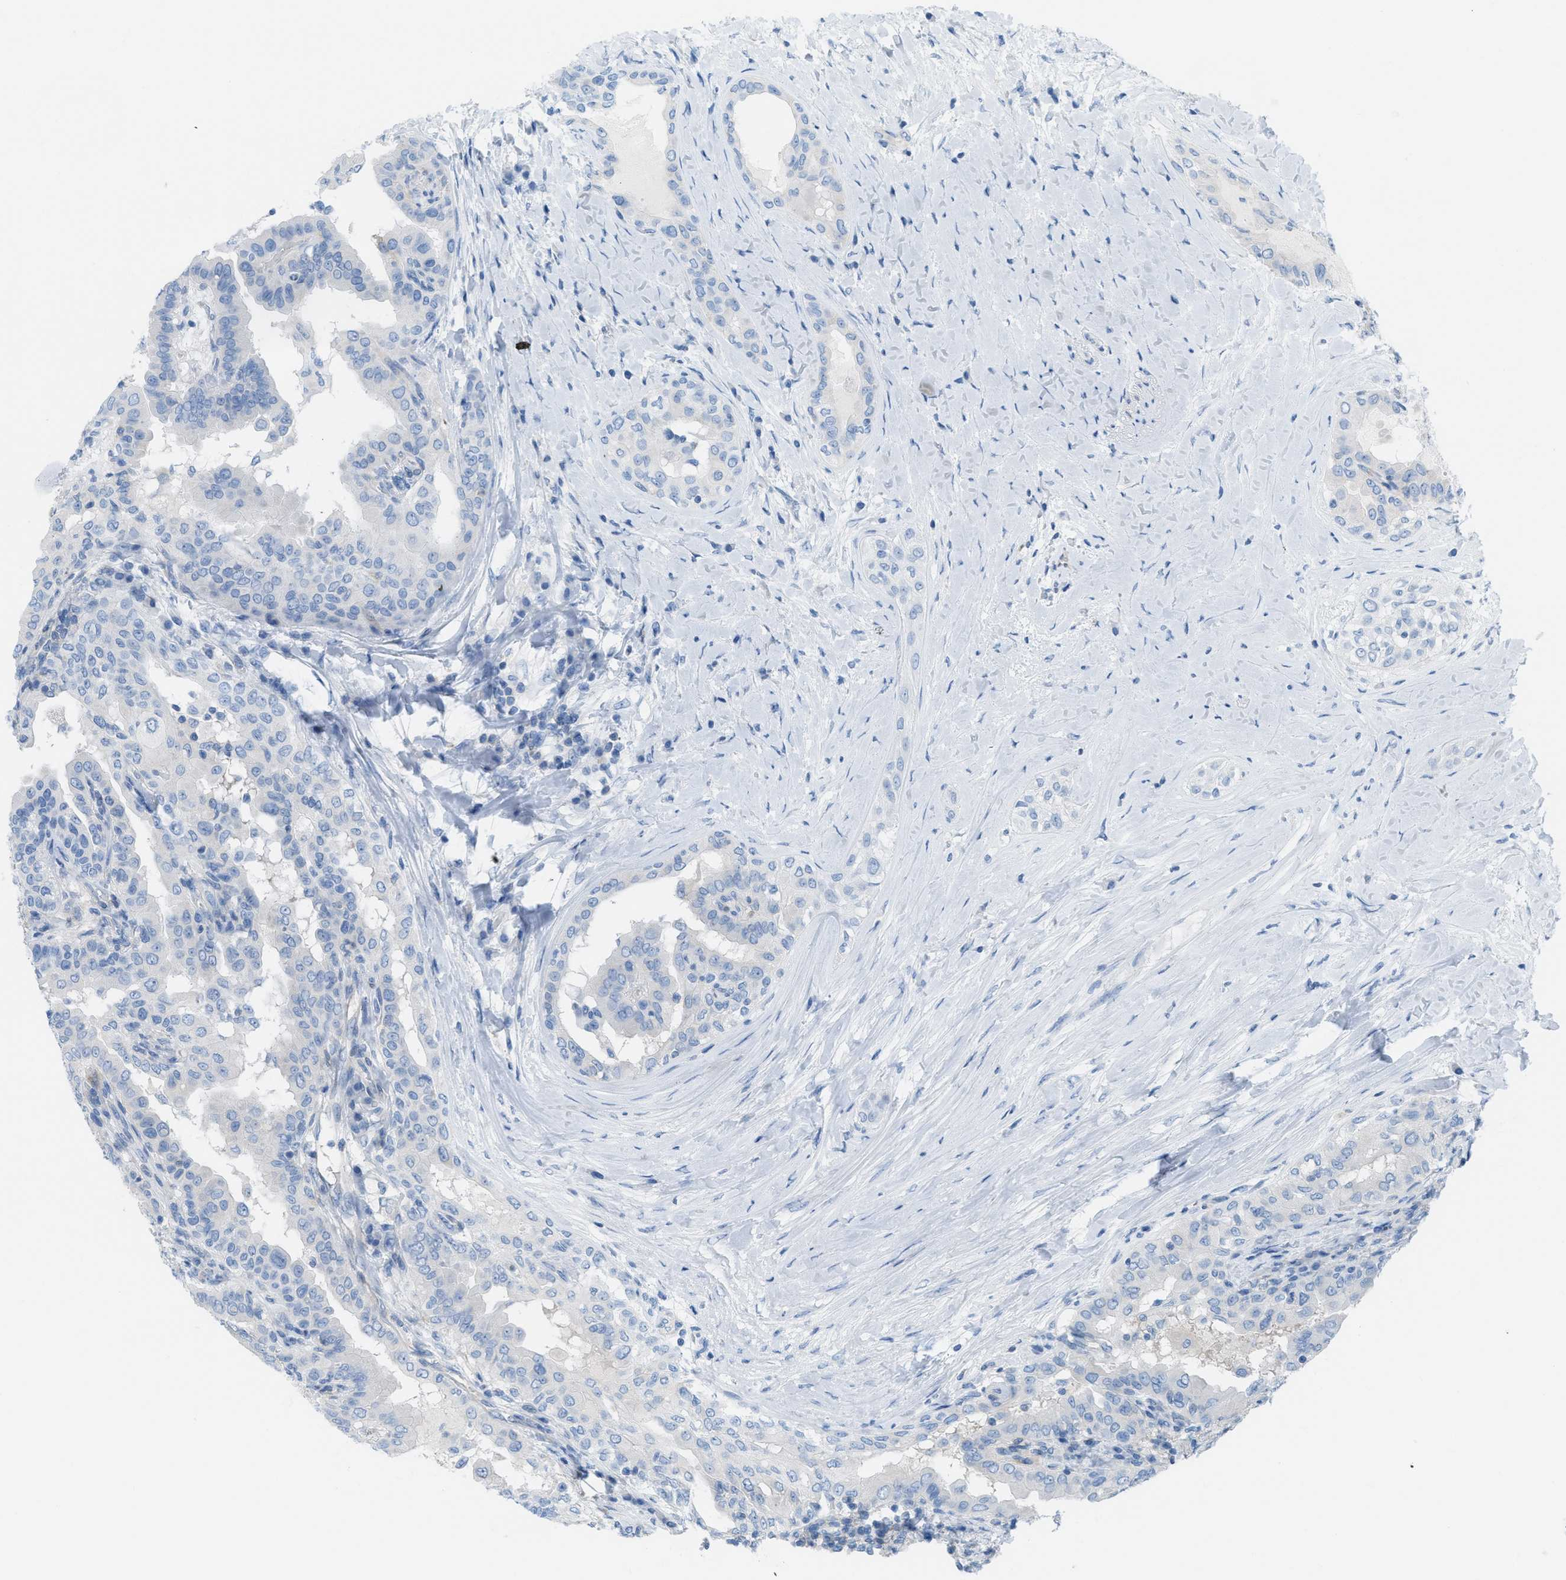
{"staining": {"intensity": "negative", "quantity": "none", "location": "none"}, "tissue": "thyroid cancer", "cell_type": "Tumor cells", "image_type": "cancer", "snomed": [{"axis": "morphology", "description": "Papillary adenocarcinoma, NOS"}, {"axis": "topography", "description": "Thyroid gland"}], "caption": "A micrograph of thyroid cancer (papillary adenocarcinoma) stained for a protein exhibits no brown staining in tumor cells. The staining is performed using DAB (3,3'-diaminobenzidine) brown chromogen with nuclei counter-stained in using hematoxylin.", "gene": "ASGR1", "patient": {"sex": "male", "age": 33}}